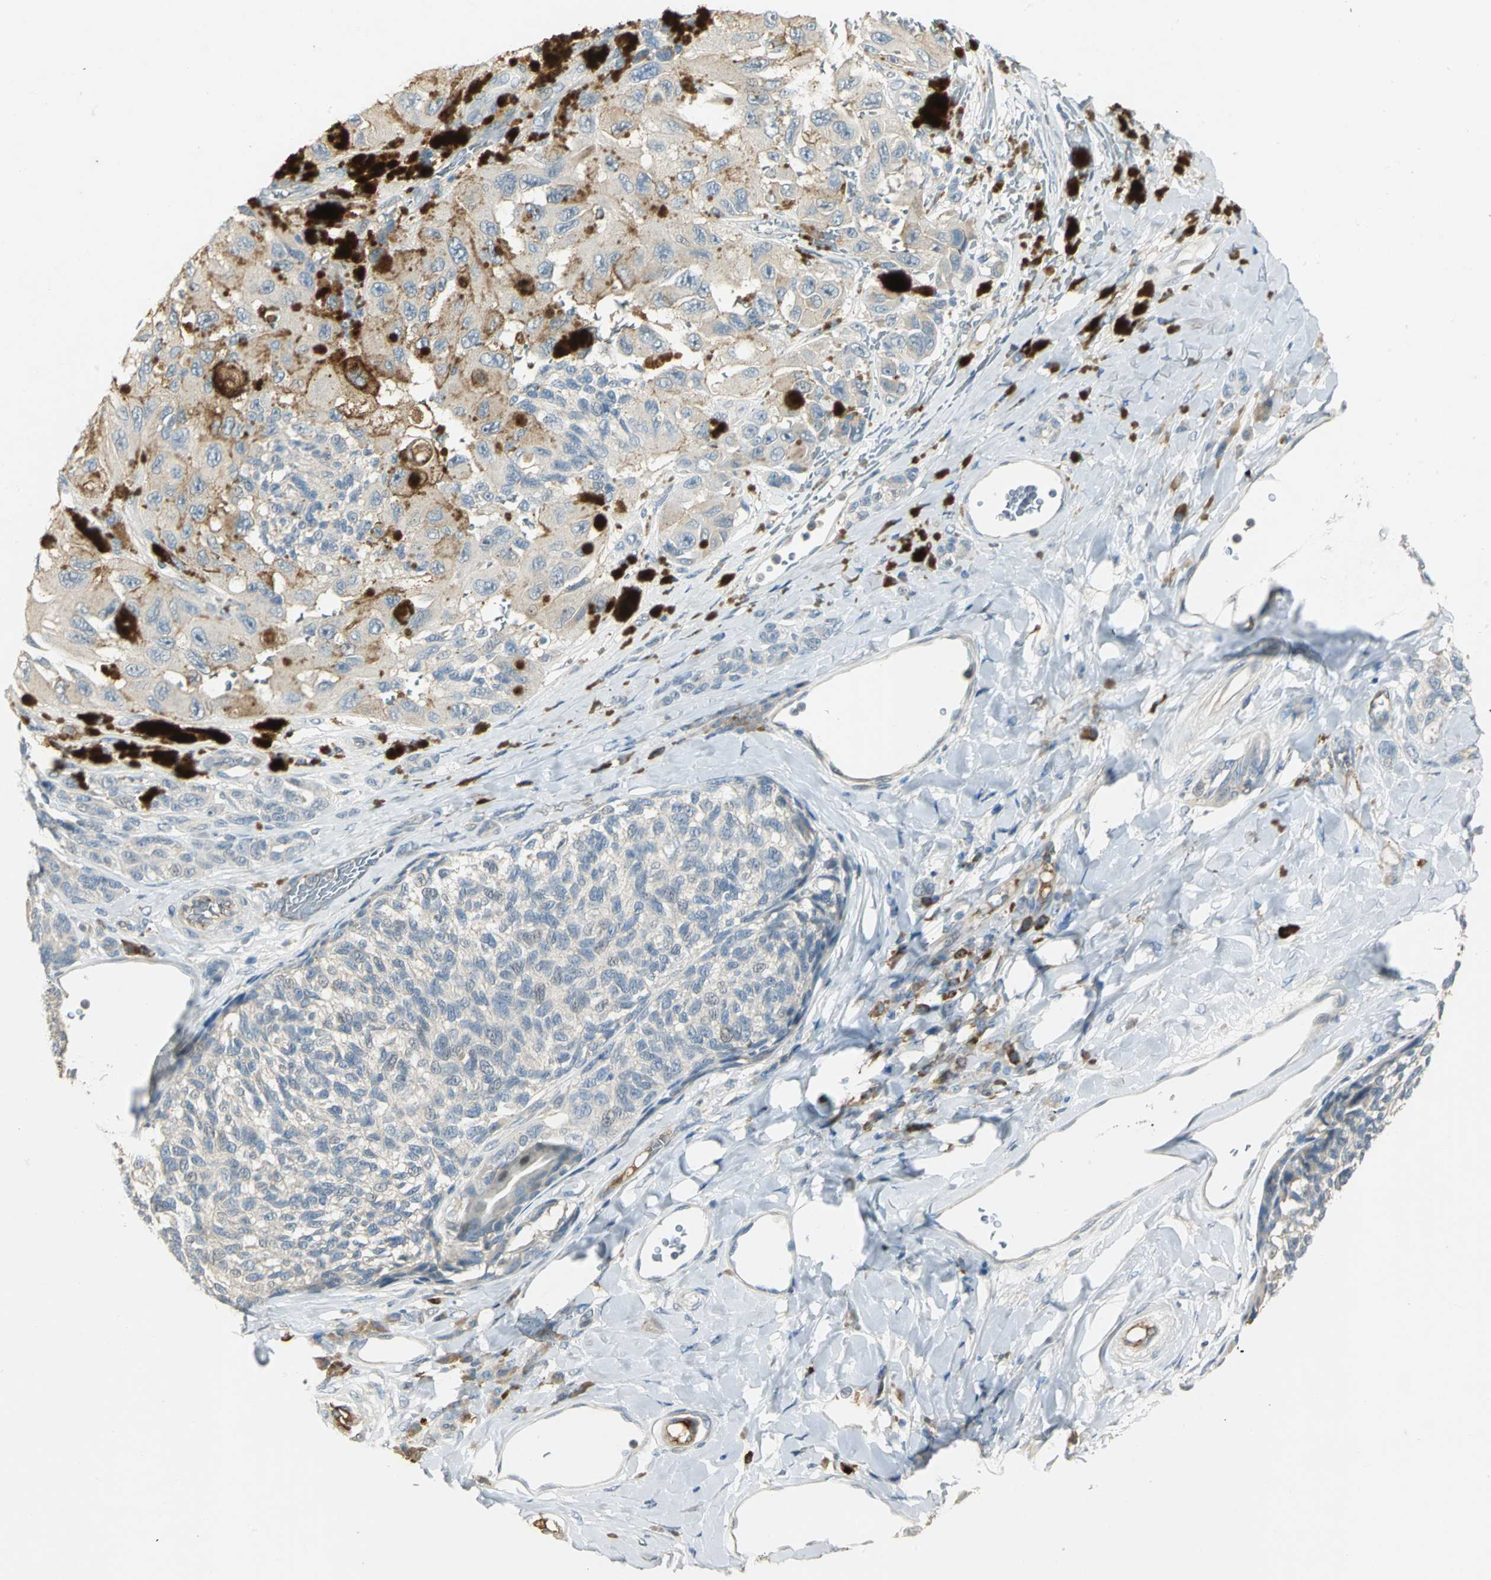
{"staining": {"intensity": "negative", "quantity": "none", "location": "none"}, "tissue": "melanoma", "cell_type": "Tumor cells", "image_type": "cancer", "snomed": [{"axis": "morphology", "description": "Malignant melanoma, NOS"}, {"axis": "topography", "description": "Skin"}], "caption": "Immunohistochemistry (IHC) image of human melanoma stained for a protein (brown), which exhibits no expression in tumor cells.", "gene": "PROC", "patient": {"sex": "female", "age": 73}}